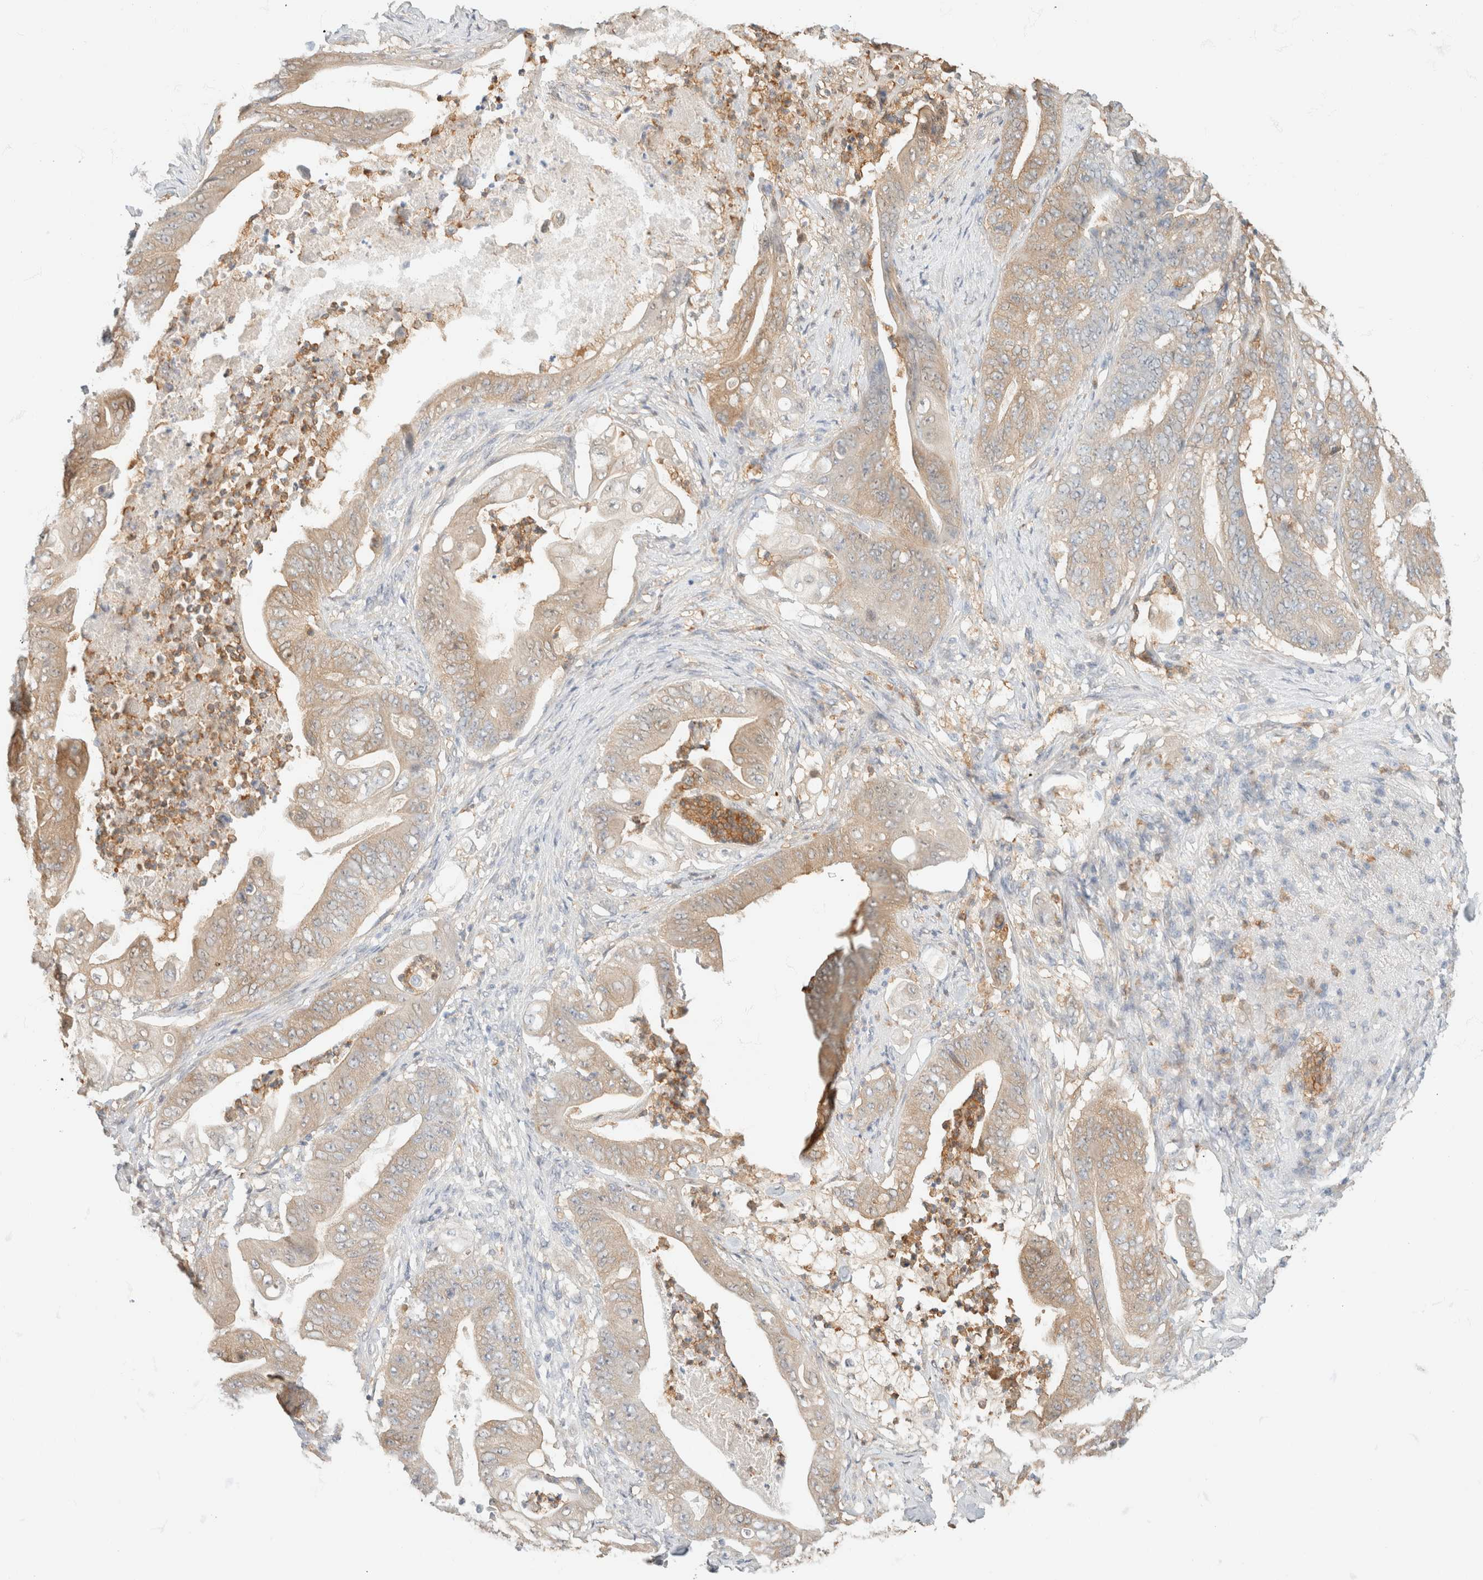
{"staining": {"intensity": "moderate", "quantity": ">75%", "location": "cytoplasmic/membranous"}, "tissue": "stomach cancer", "cell_type": "Tumor cells", "image_type": "cancer", "snomed": [{"axis": "morphology", "description": "Adenocarcinoma, NOS"}, {"axis": "topography", "description": "Stomach"}], "caption": "Immunohistochemistry of human stomach cancer (adenocarcinoma) reveals medium levels of moderate cytoplasmic/membranous positivity in approximately >75% of tumor cells.", "gene": "GPI", "patient": {"sex": "female", "age": 73}}